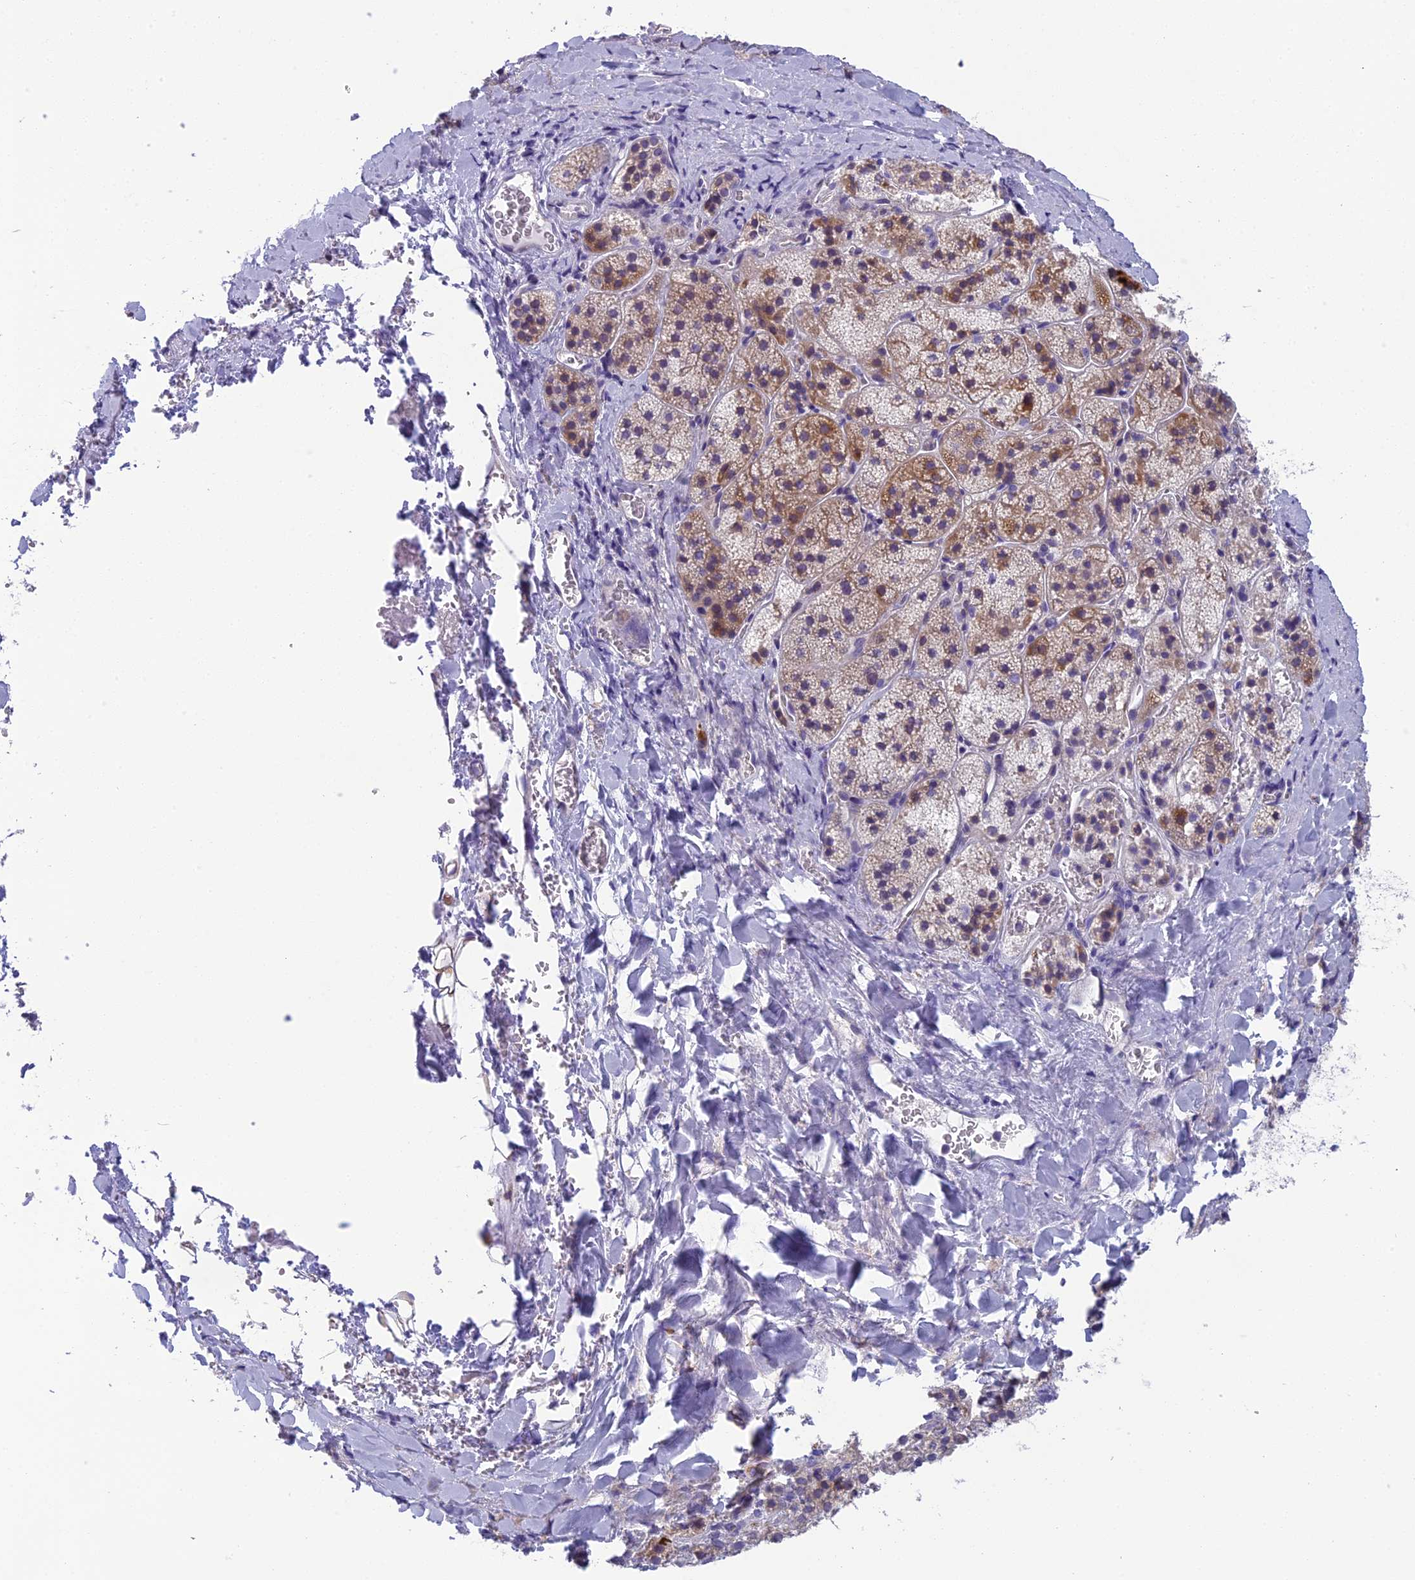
{"staining": {"intensity": "moderate", "quantity": "<25%", "location": "cytoplasmic/membranous"}, "tissue": "adrenal gland", "cell_type": "Glandular cells", "image_type": "normal", "snomed": [{"axis": "morphology", "description": "Normal tissue, NOS"}, {"axis": "topography", "description": "Adrenal gland"}], "caption": "Glandular cells reveal low levels of moderate cytoplasmic/membranous positivity in approximately <25% of cells in normal human adrenal gland.", "gene": "ARHGEF37", "patient": {"sex": "female", "age": 44}}